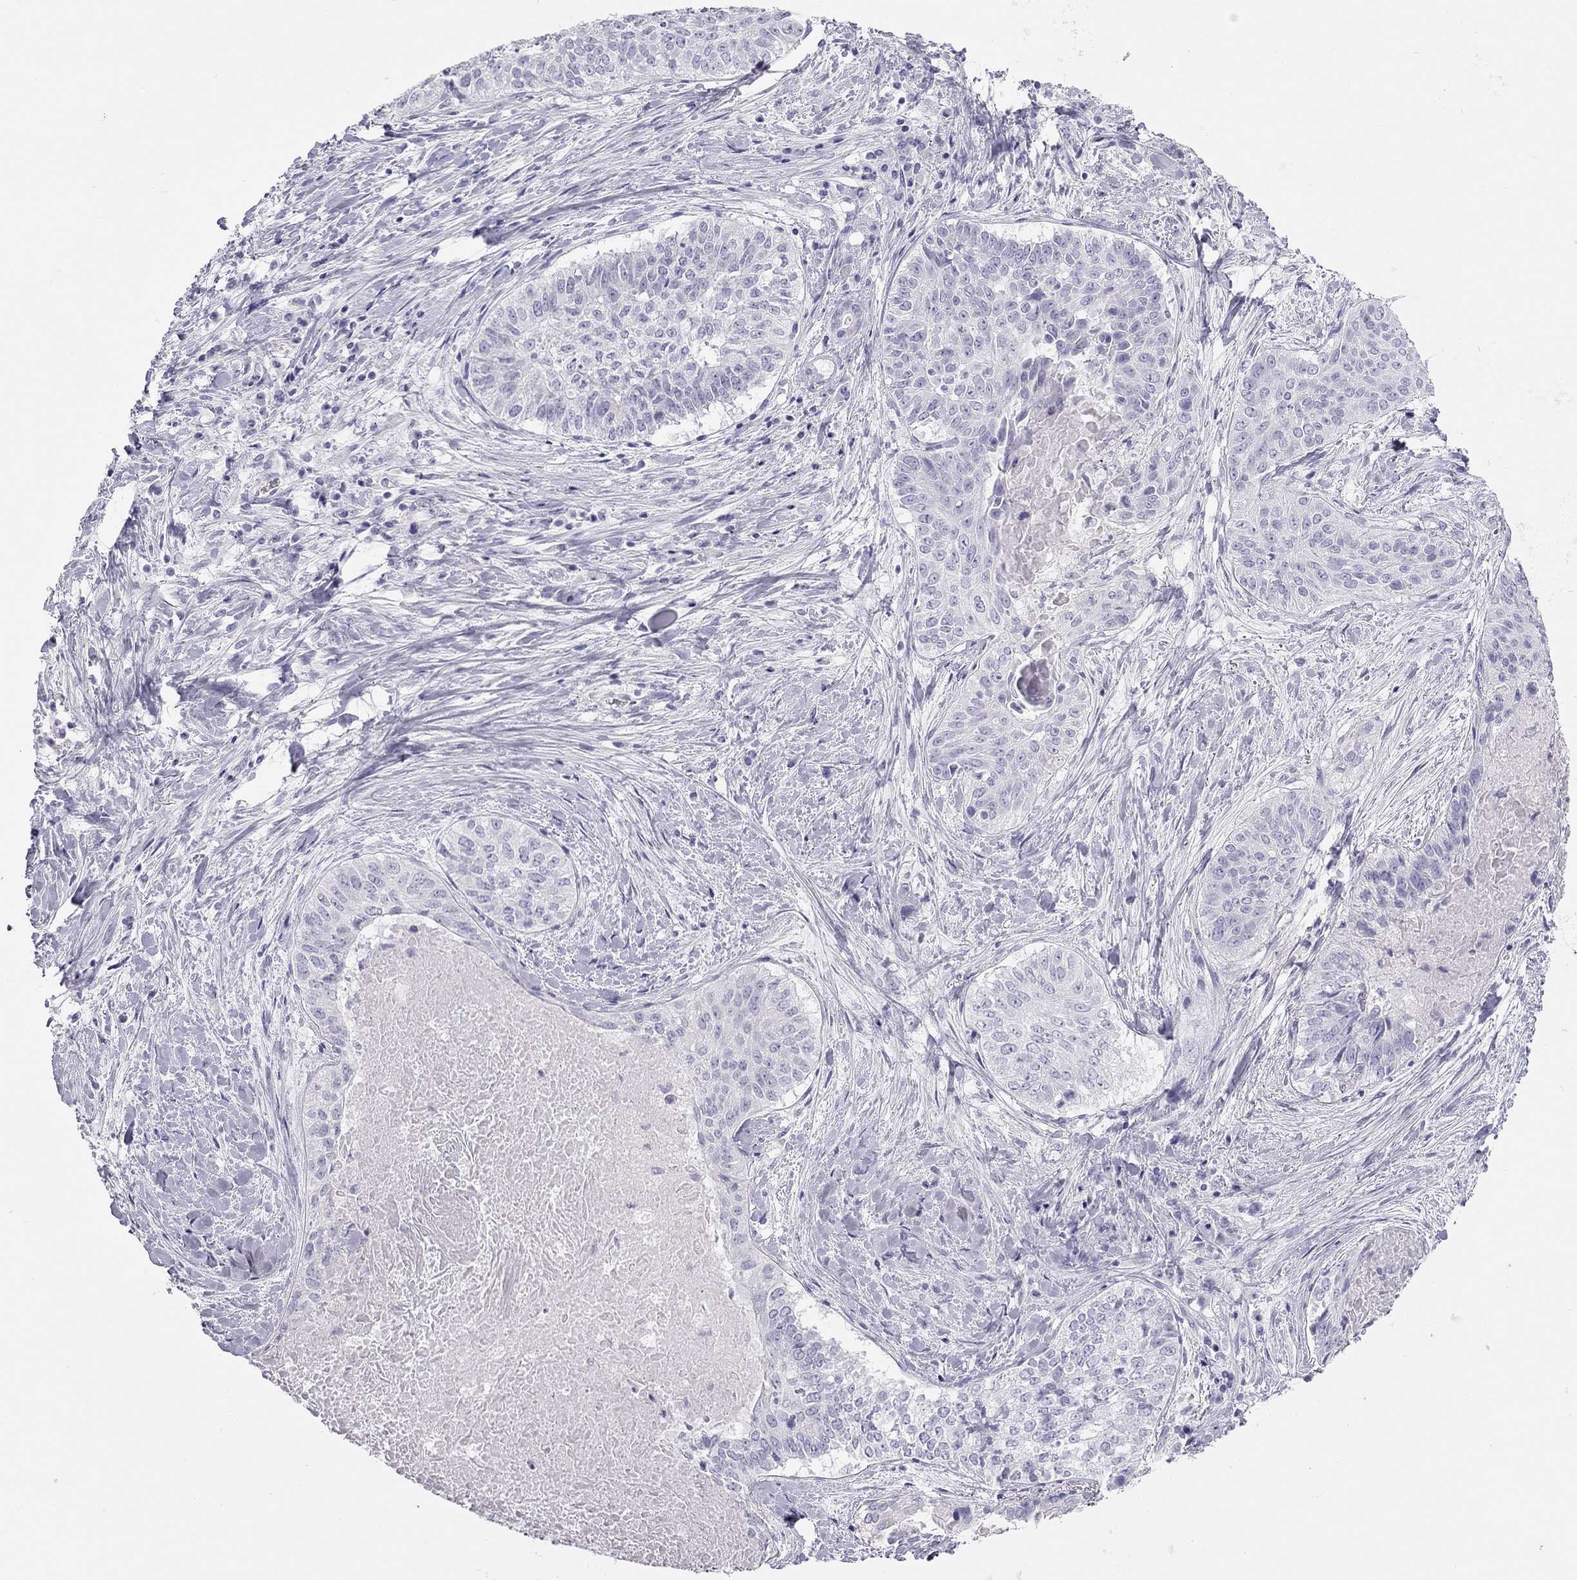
{"staining": {"intensity": "negative", "quantity": "none", "location": "none"}, "tissue": "lung cancer", "cell_type": "Tumor cells", "image_type": "cancer", "snomed": [{"axis": "morphology", "description": "Squamous cell carcinoma, NOS"}, {"axis": "topography", "description": "Lung"}], "caption": "Immunohistochemistry of human lung cancer shows no positivity in tumor cells.", "gene": "SPATA12", "patient": {"sex": "male", "age": 64}}